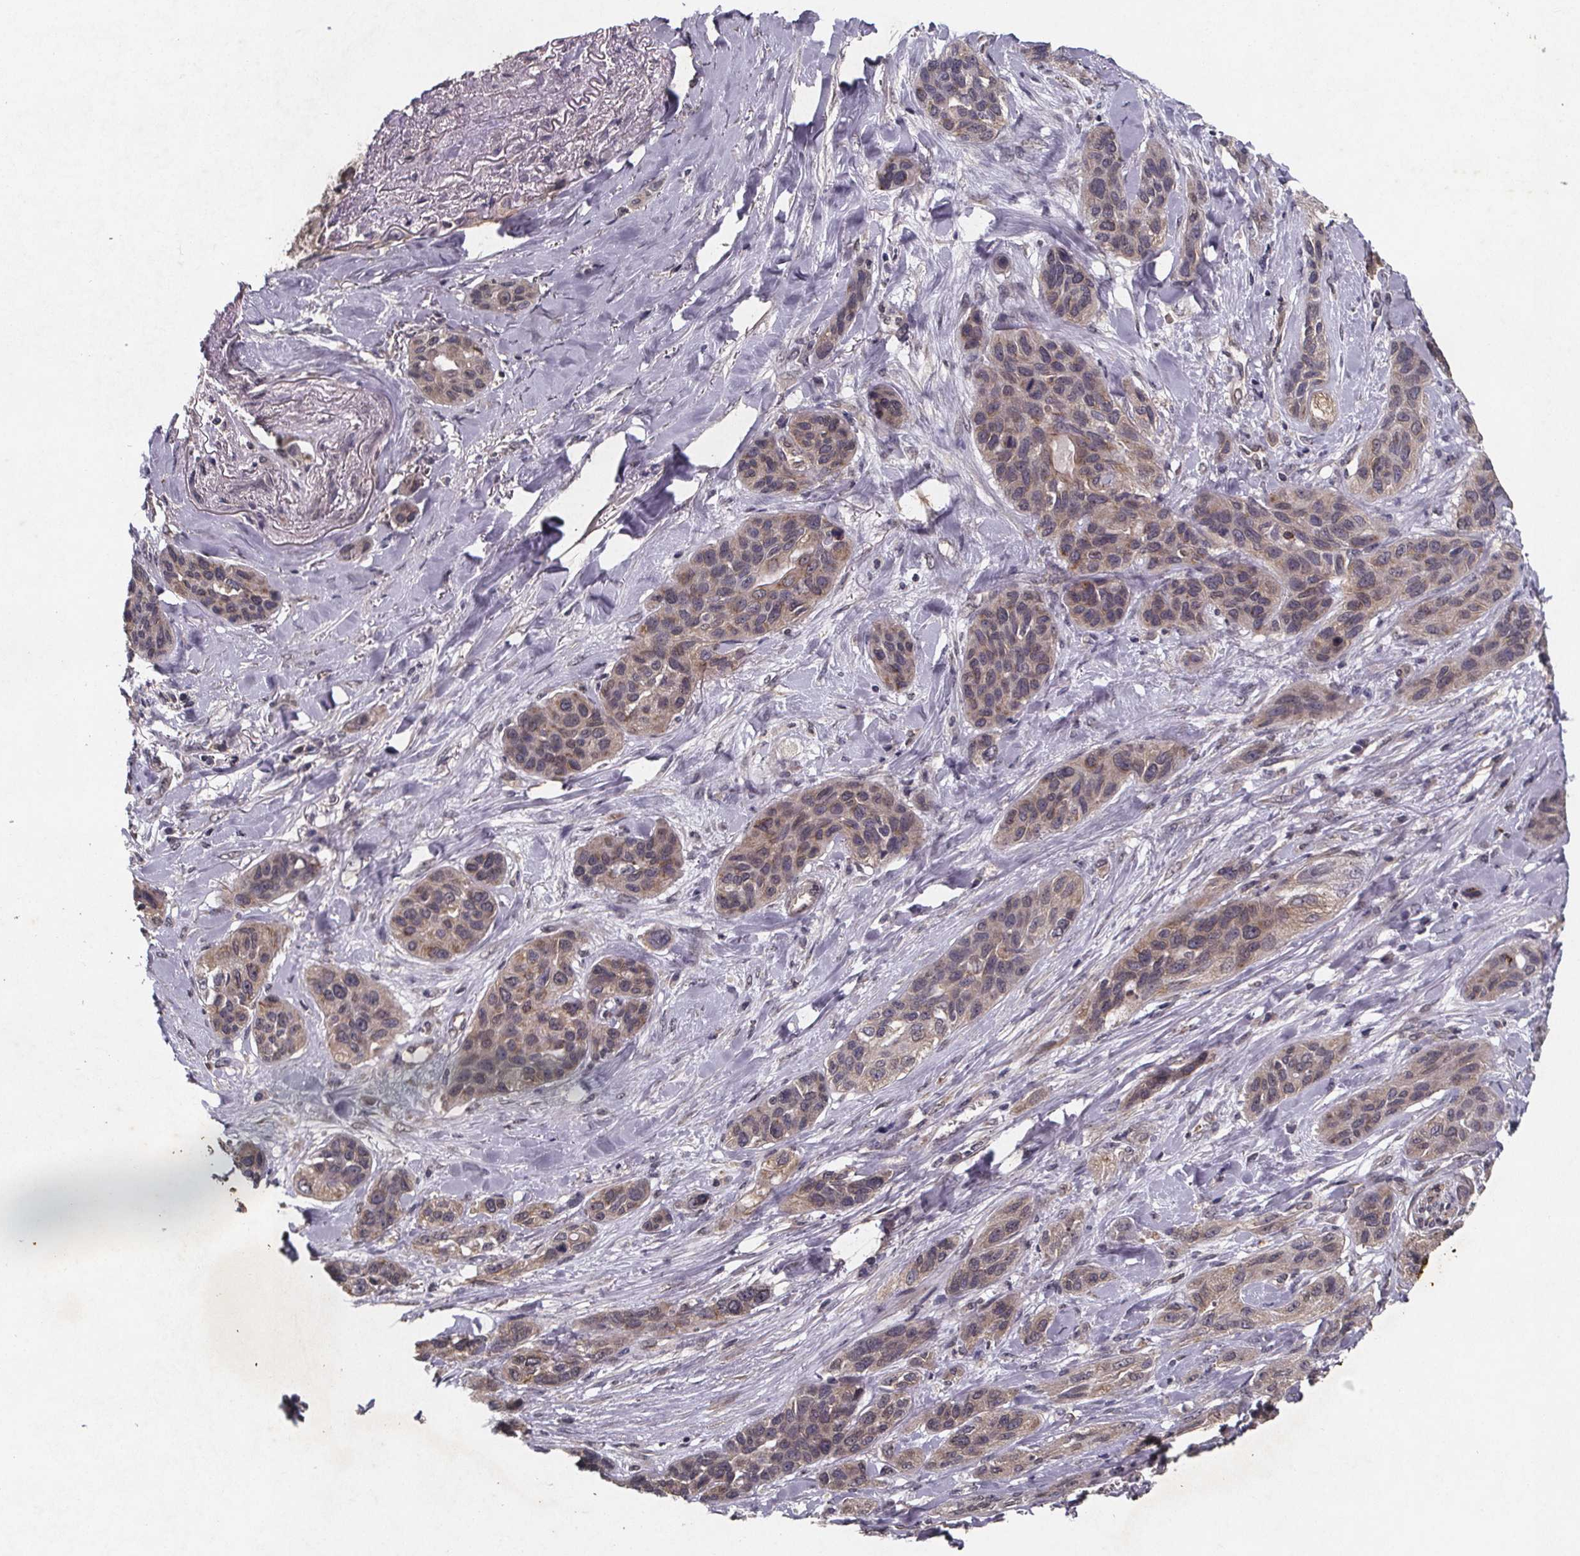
{"staining": {"intensity": "weak", "quantity": "<25%", "location": "cytoplasmic/membranous"}, "tissue": "lung cancer", "cell_type": "Tumor cells", "image_type": "cancer", "snomed": [{"axis": "morphology", "description": "Squamous cell carcinoma, NOS"}, {"axis": "topography", "description": "Lung"}], "caption": "Protein analysis of lung cancer (squamous cell carcinoma) reveals no significant staining in tumor cells.", "gene": "PIERCE2", "patient": {"sex": "female", "age": 70}}